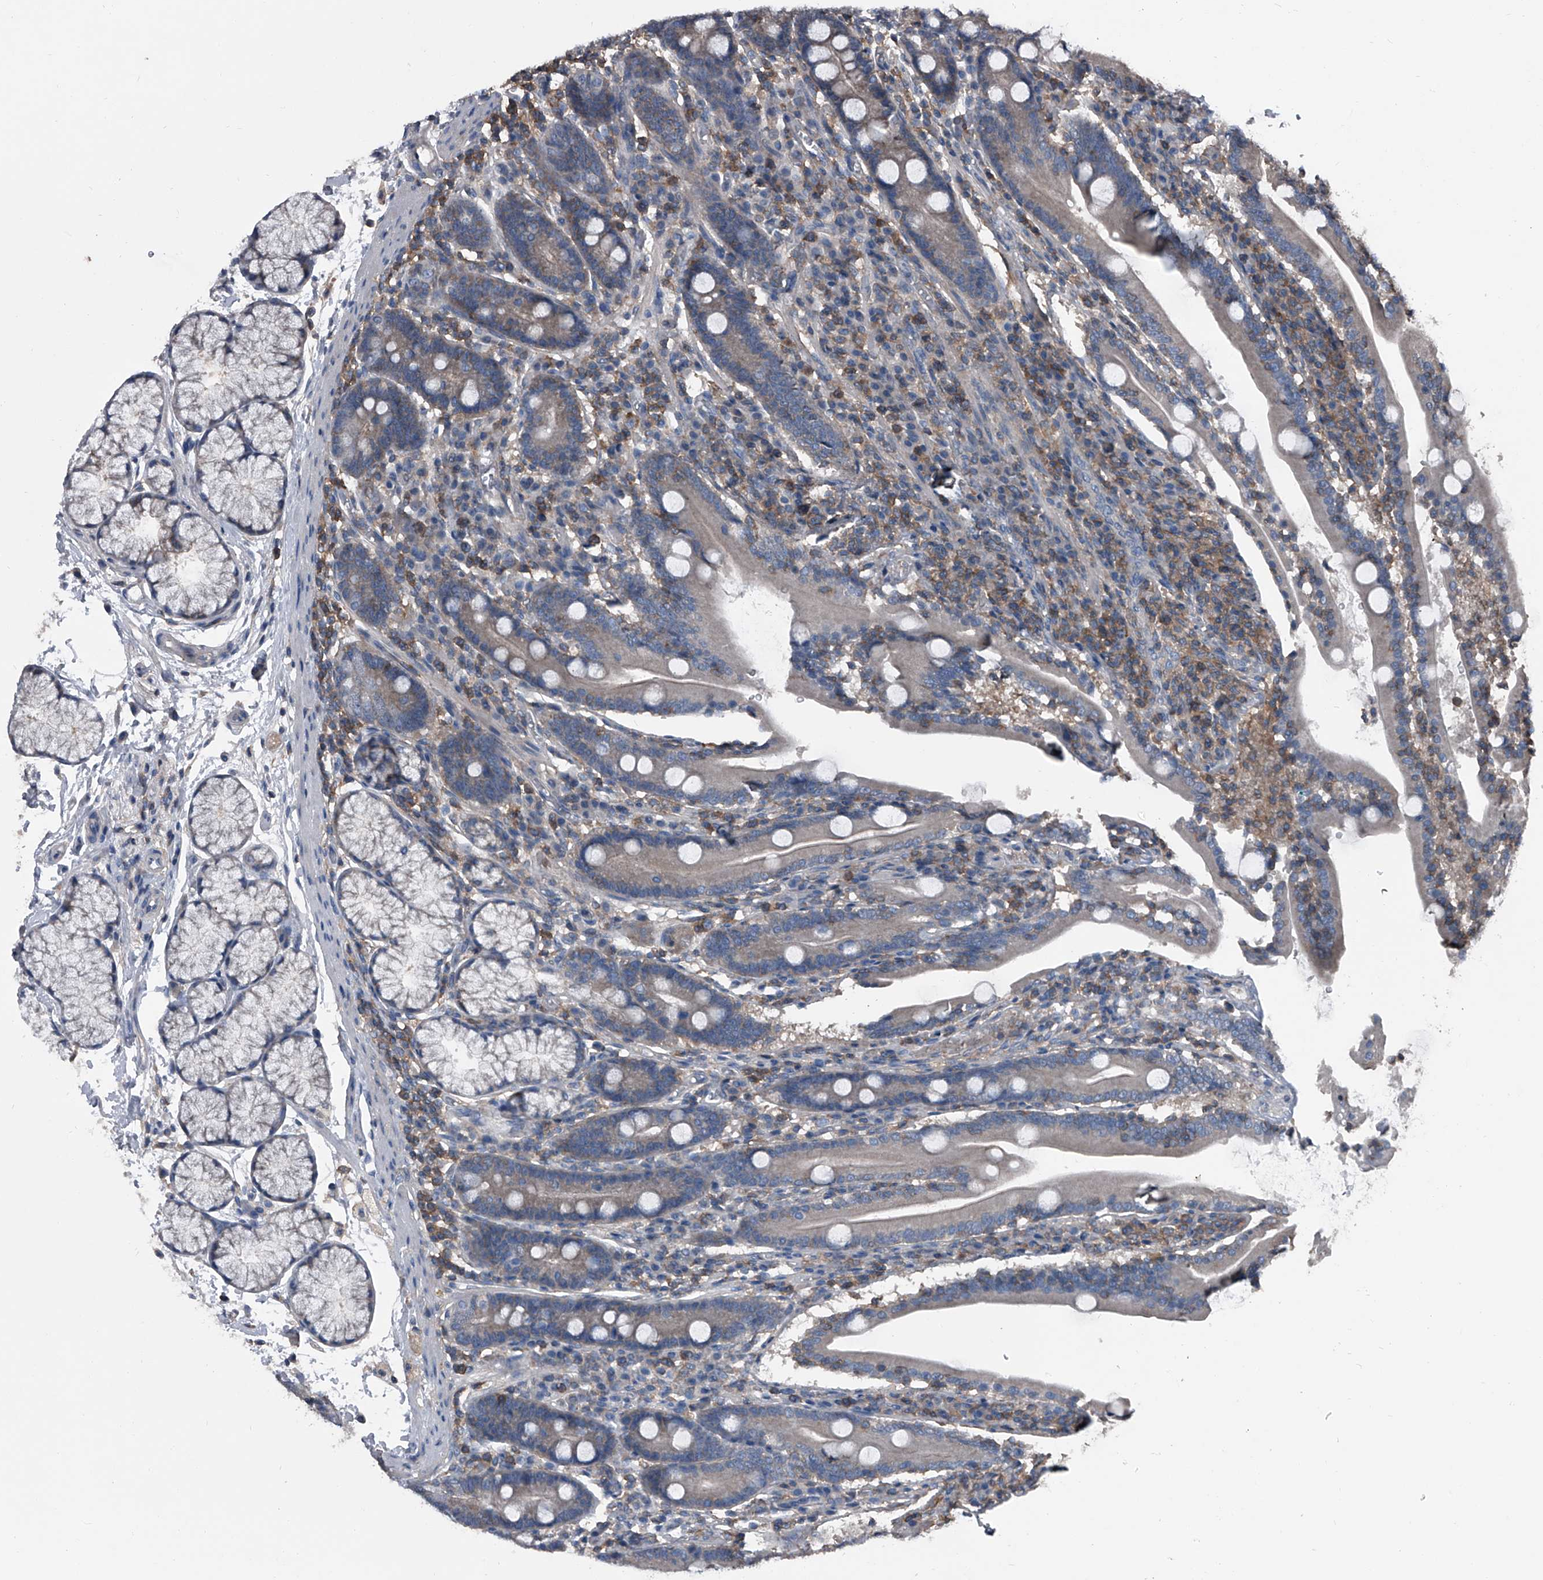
{"staining": {"intensity": "weak", "quantity": "<25%", "location": "cytoplasmic/membranous"}, "tissue": "duodenum", "cell_type": "Glandular cells", "image_type": "normal", "snomed": [{"axis": "morphology", "description": "Normal tissue, NOS"}, {"axis": "topography", "description": "Duodenum"}], "caption": "Duodenum stained for a protein using immunohistochemistry (IHC) displays no staining glandular cells.", "gene": "PIP5K1A", "patient": {"sex": "male", "age": 35}}